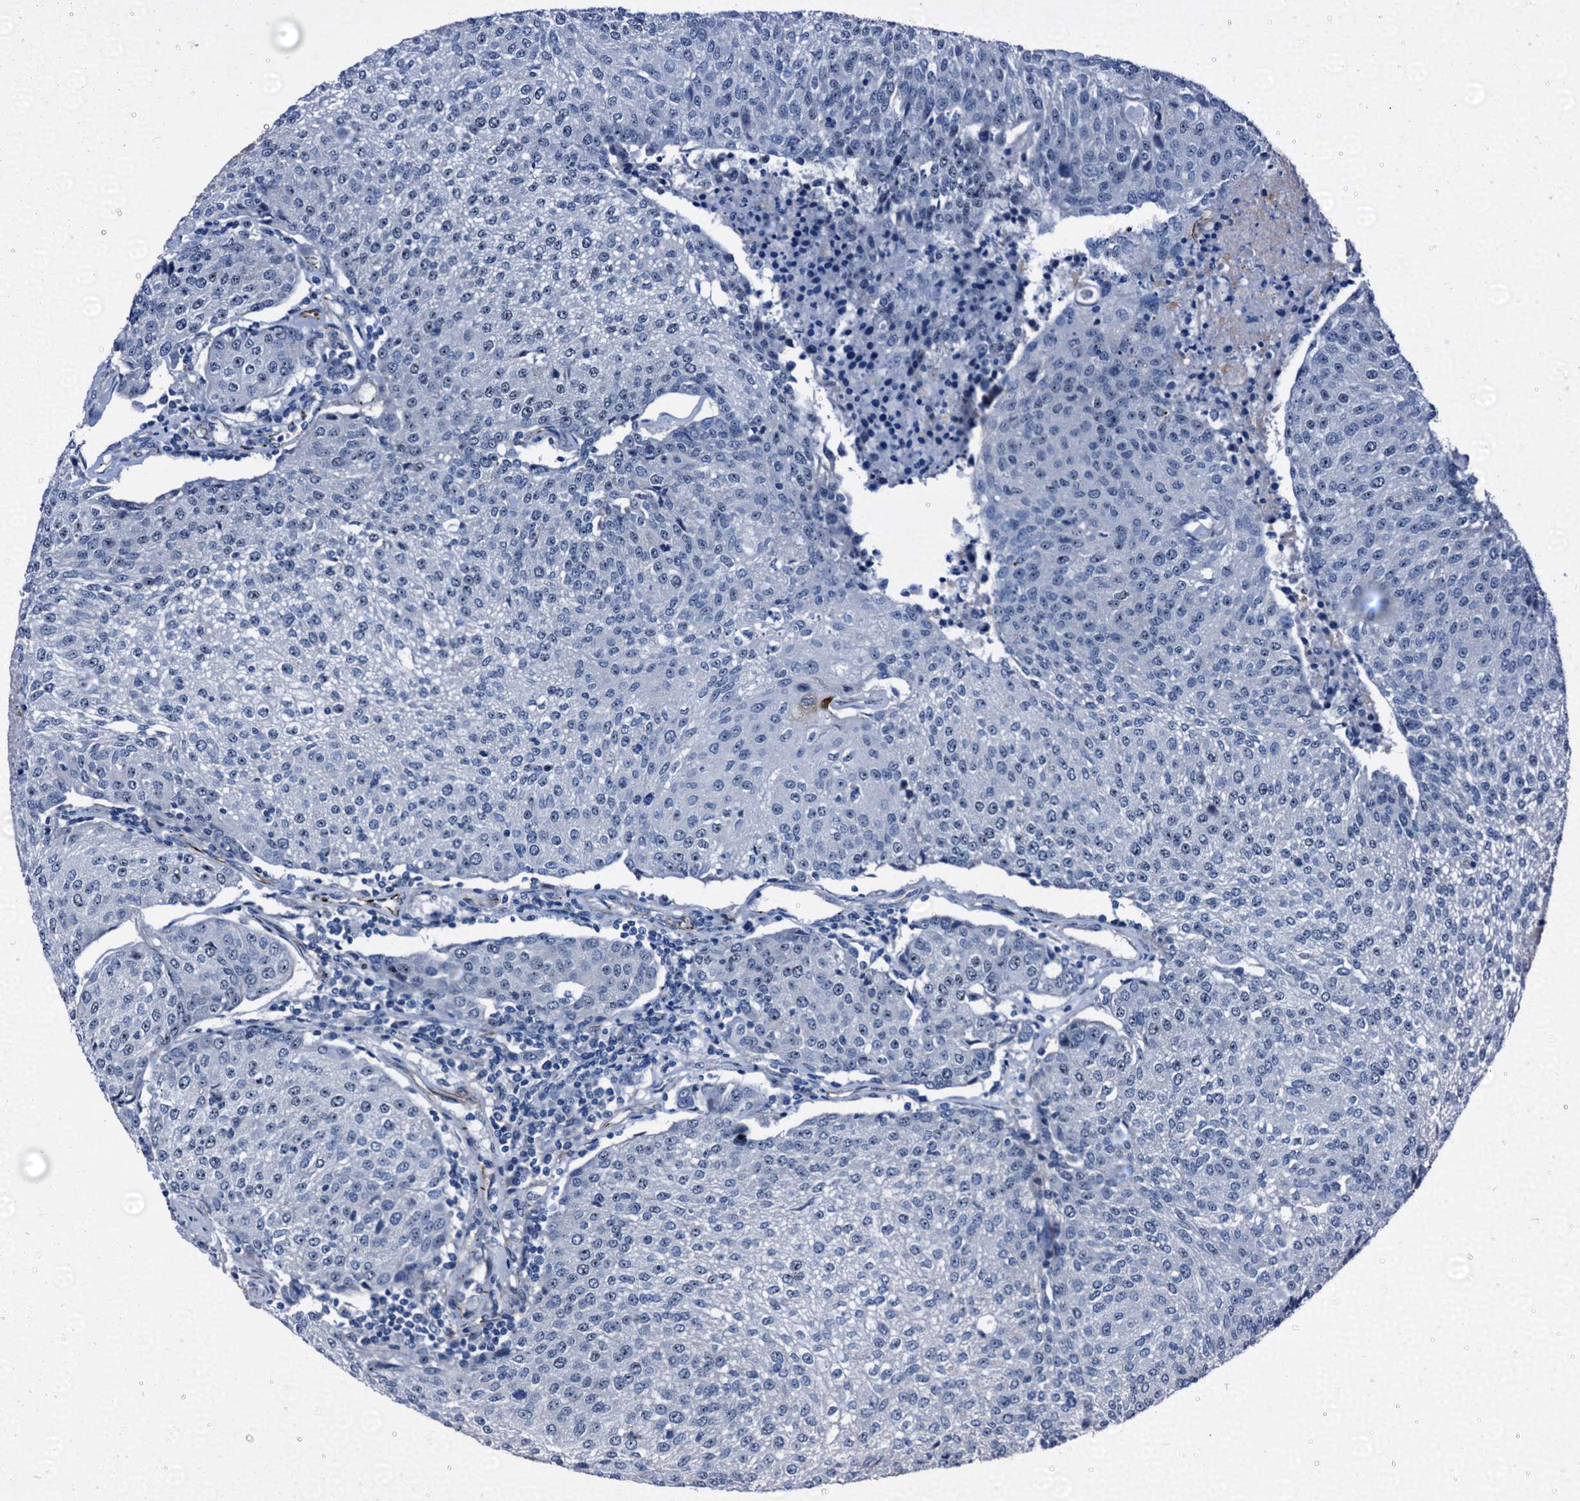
{"staining": {"intensity": "negative", "quantity": "none", "location": "none"}, "tissue": "urothelial cancer", "cell_type": "Tumor cells", "image_type": "cancer", "snomed": [{"axis": "morphology", "description": "Urothelial carcinoma, High grade"}, {"axis": "topography", "description": "Urinary bladder"}], "caption": "Tumor cells are negative for protein expression in human high-grade urothelial carcinoma.", "gene": "EMG1", "patient": {"sex": "female", "age": 85}}